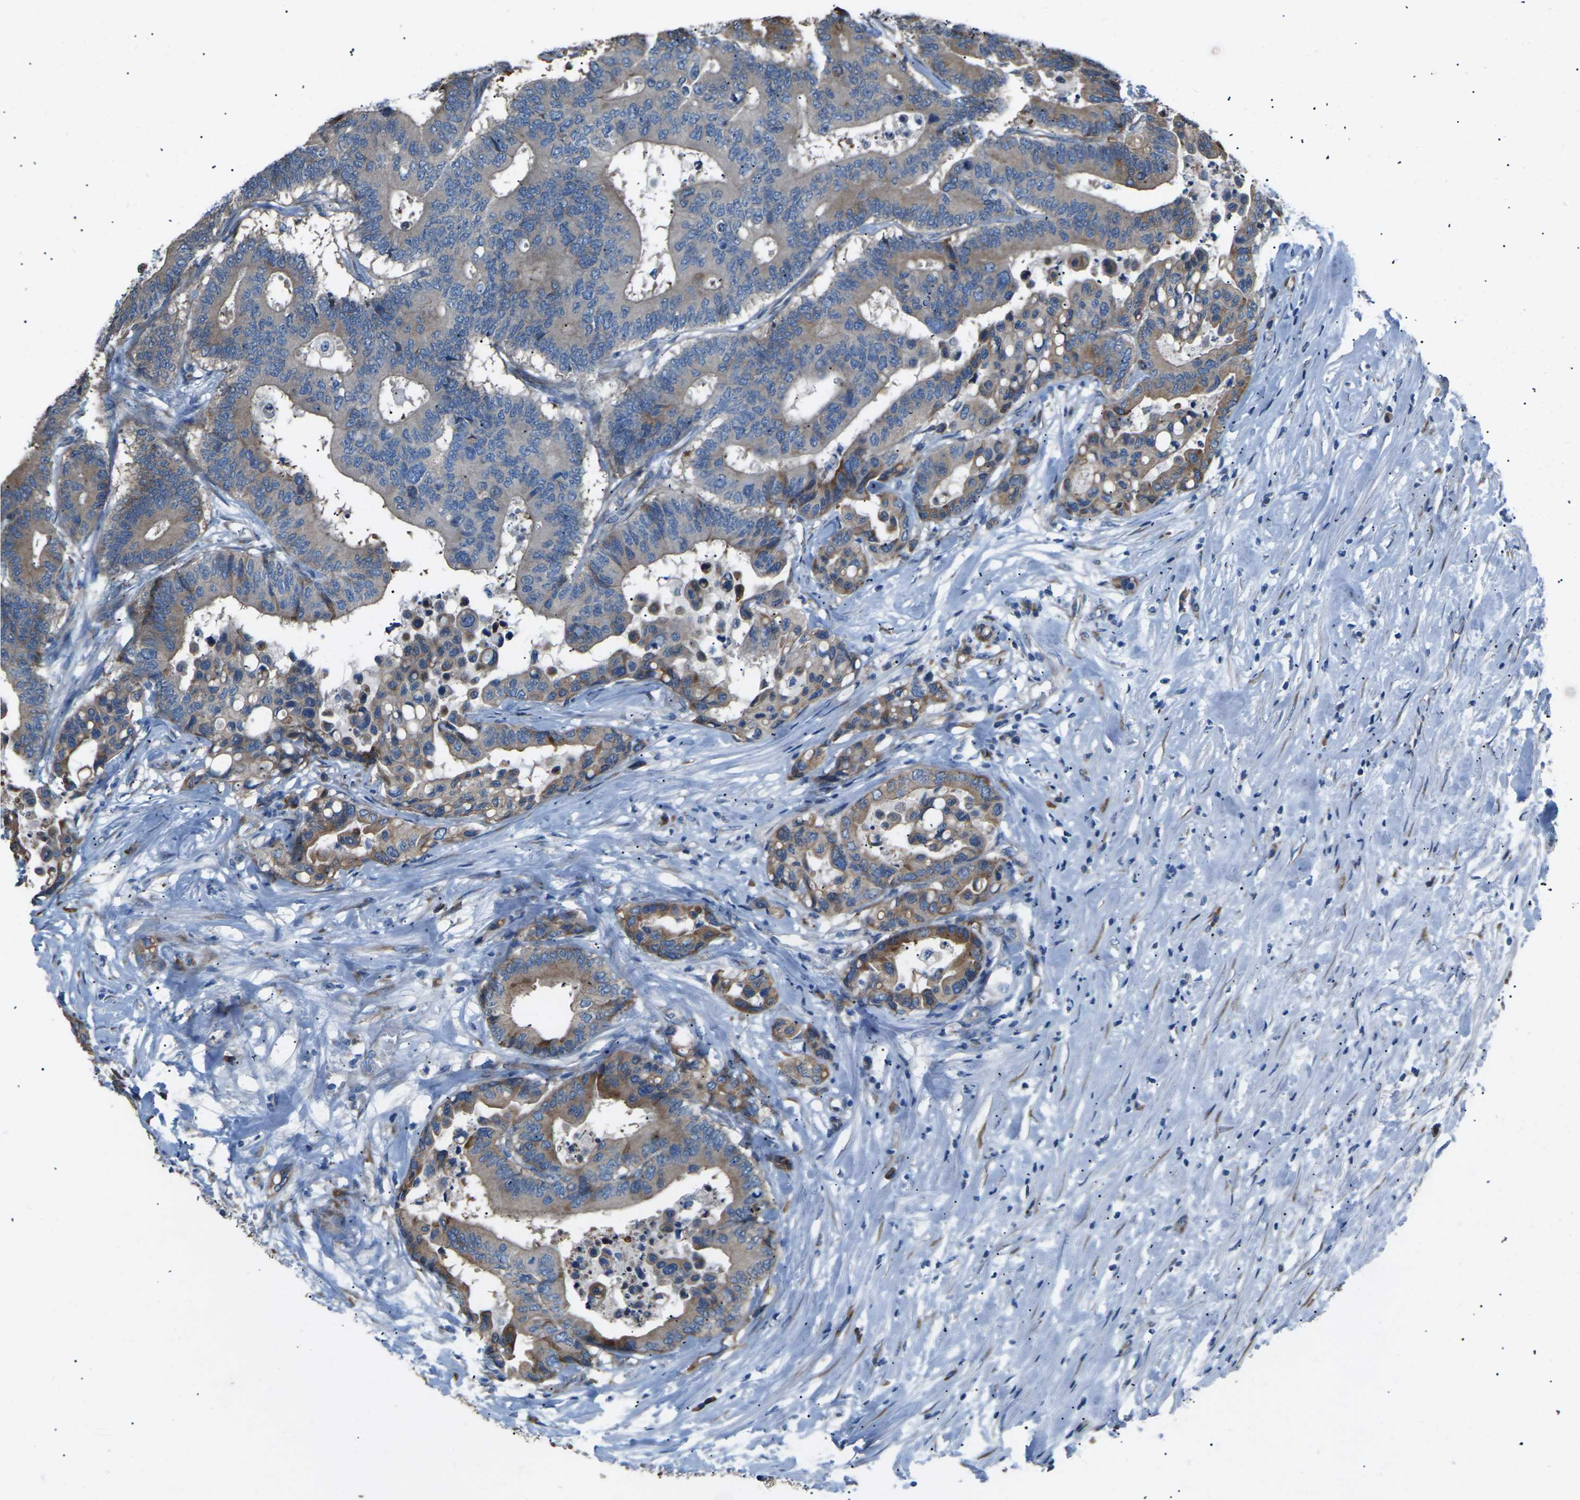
{"staining": {"intensity": "moderate", "quantity": ">75%", "location": "cytoplasmic/membranous"}, "tissue": "colorectal cancer", "cell_type": "Tumor cells", "image_type": "cancer", "snomed": [{"axis": "morphology", "description": "Normal tissue, NOS"}, {"axis": "morphology", "description": "Adenocarcinoma, NOS"}, {"axis": "topography", "description": "Colon"}], "caption": "This is an image of IHC staining of colorectal cancer, which shows moderate positivity in the cytoplasmic/membranous of tumor cells.", "gene": "KLHDC8B", "patient": {"sex": "male", "age": 82}}